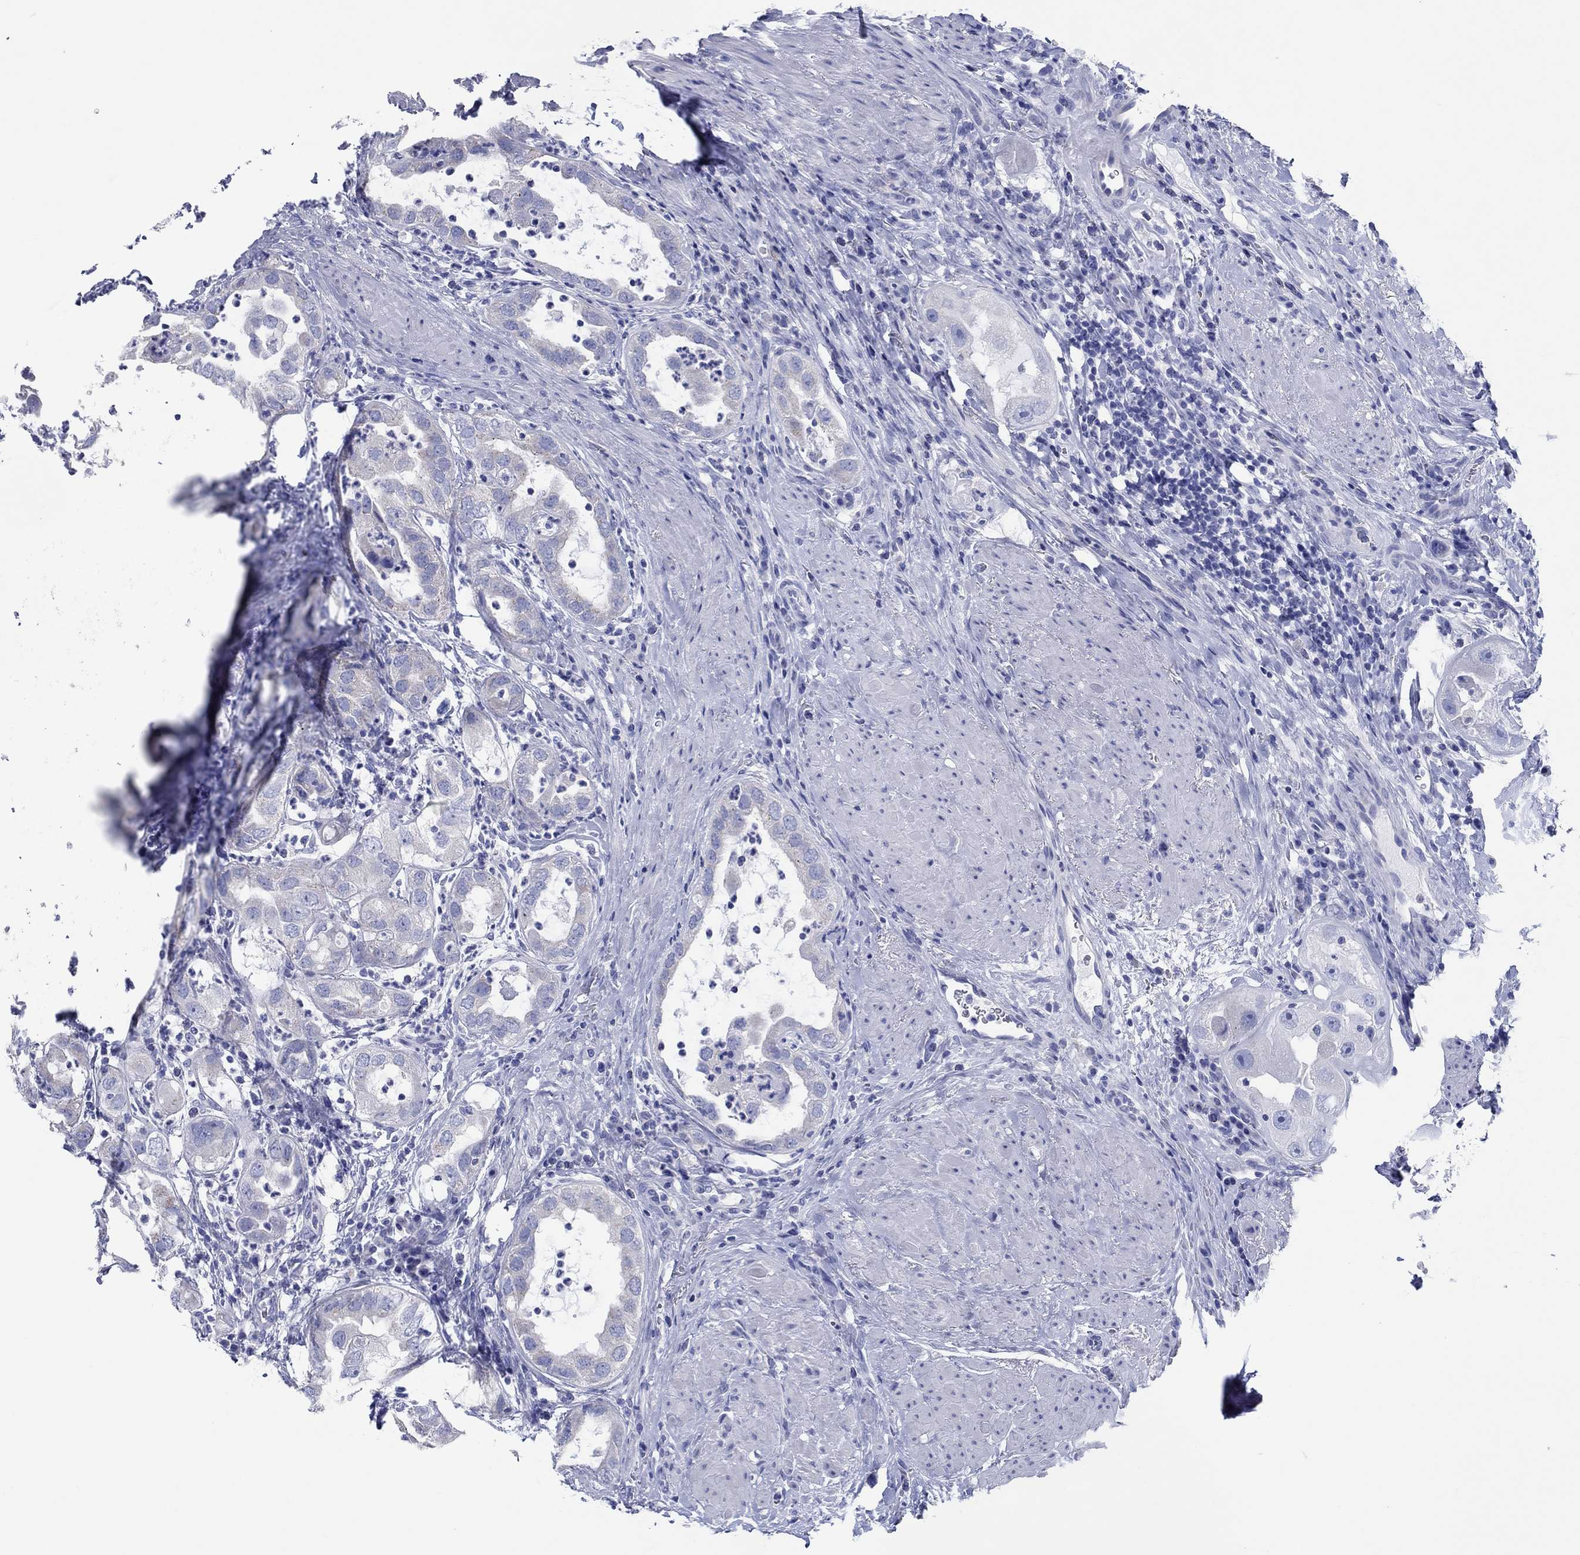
{"staining": {"intensity": "negative", "quantity": "none", "location": "none"}, "tissue": "urothelial cancer", "cell_type": "Tumor cells", "image_type": "cancer", "snomed": [{"axis": "morphology", "description": "Urothelial carcinoma, High grade"}, {"axis": "topography", "description": "Urinary bladder"}], "caption": "A photomicrograph of urothelial carcinoma (high-grade) stained for a protein exhibits no brown staining in tumor cells.", "gene": "HCRT", "patient": {"sex": "female", "age": 41}}